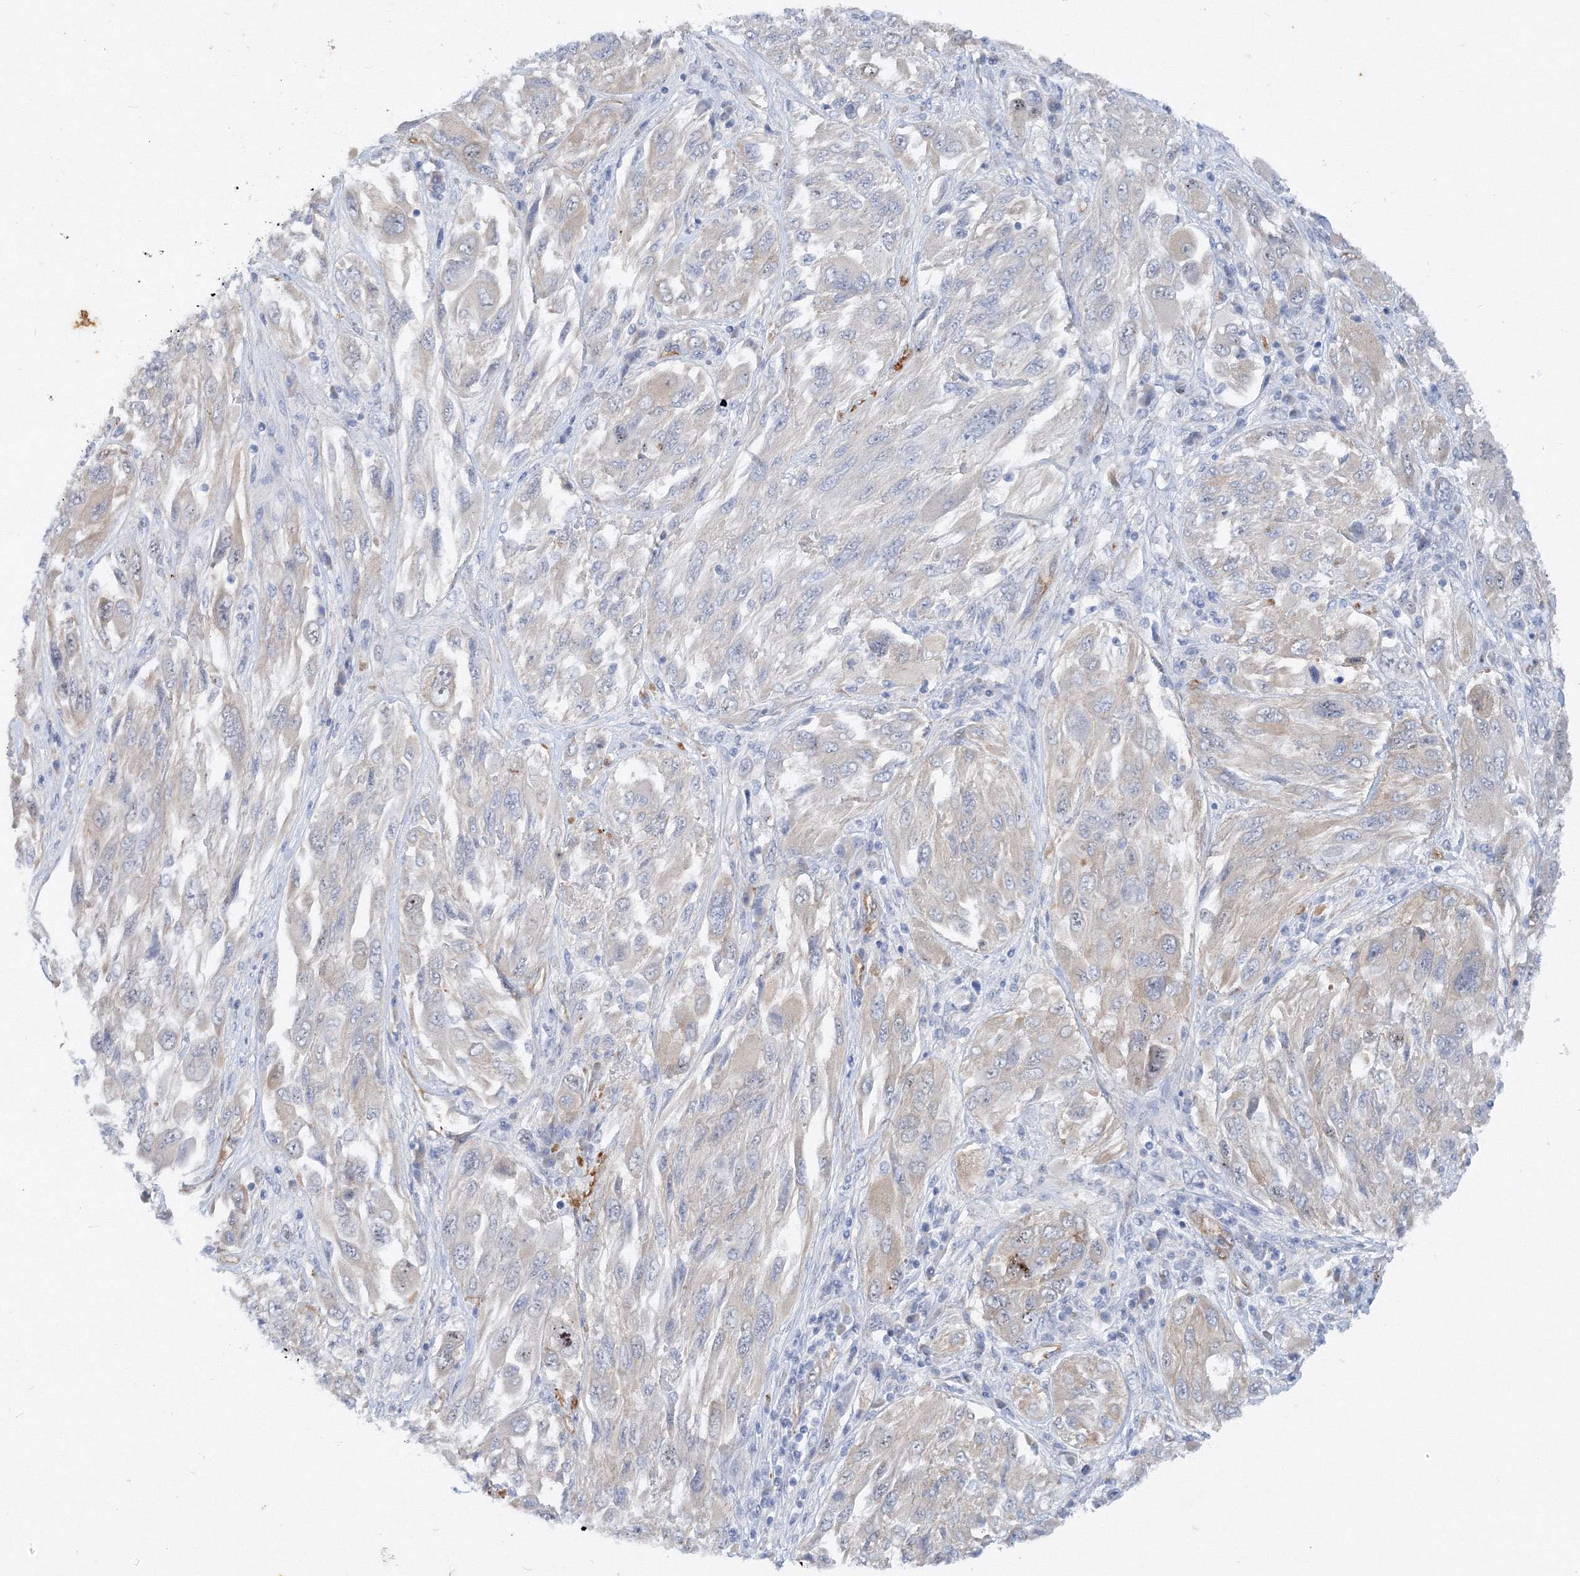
{"staining": {"intensity": "weak", "quantity": "<25%", "location": "cytoplasmic/membranous"}, "tissue": "melanoma", "cell_type": "Tumor cells", "image_type": "cancer", "snomed": [{"axis": "morphology", "description": "Malignant melanoma, NOS"}, {"axis": "topography", "description": "Skin"}], "caption": "Malignant melanoma was stained to show a protein in brown. There is no significant expression in tumor cells.", "gene": "TANC1", "patient": {"sex": "female", "age": 91}}